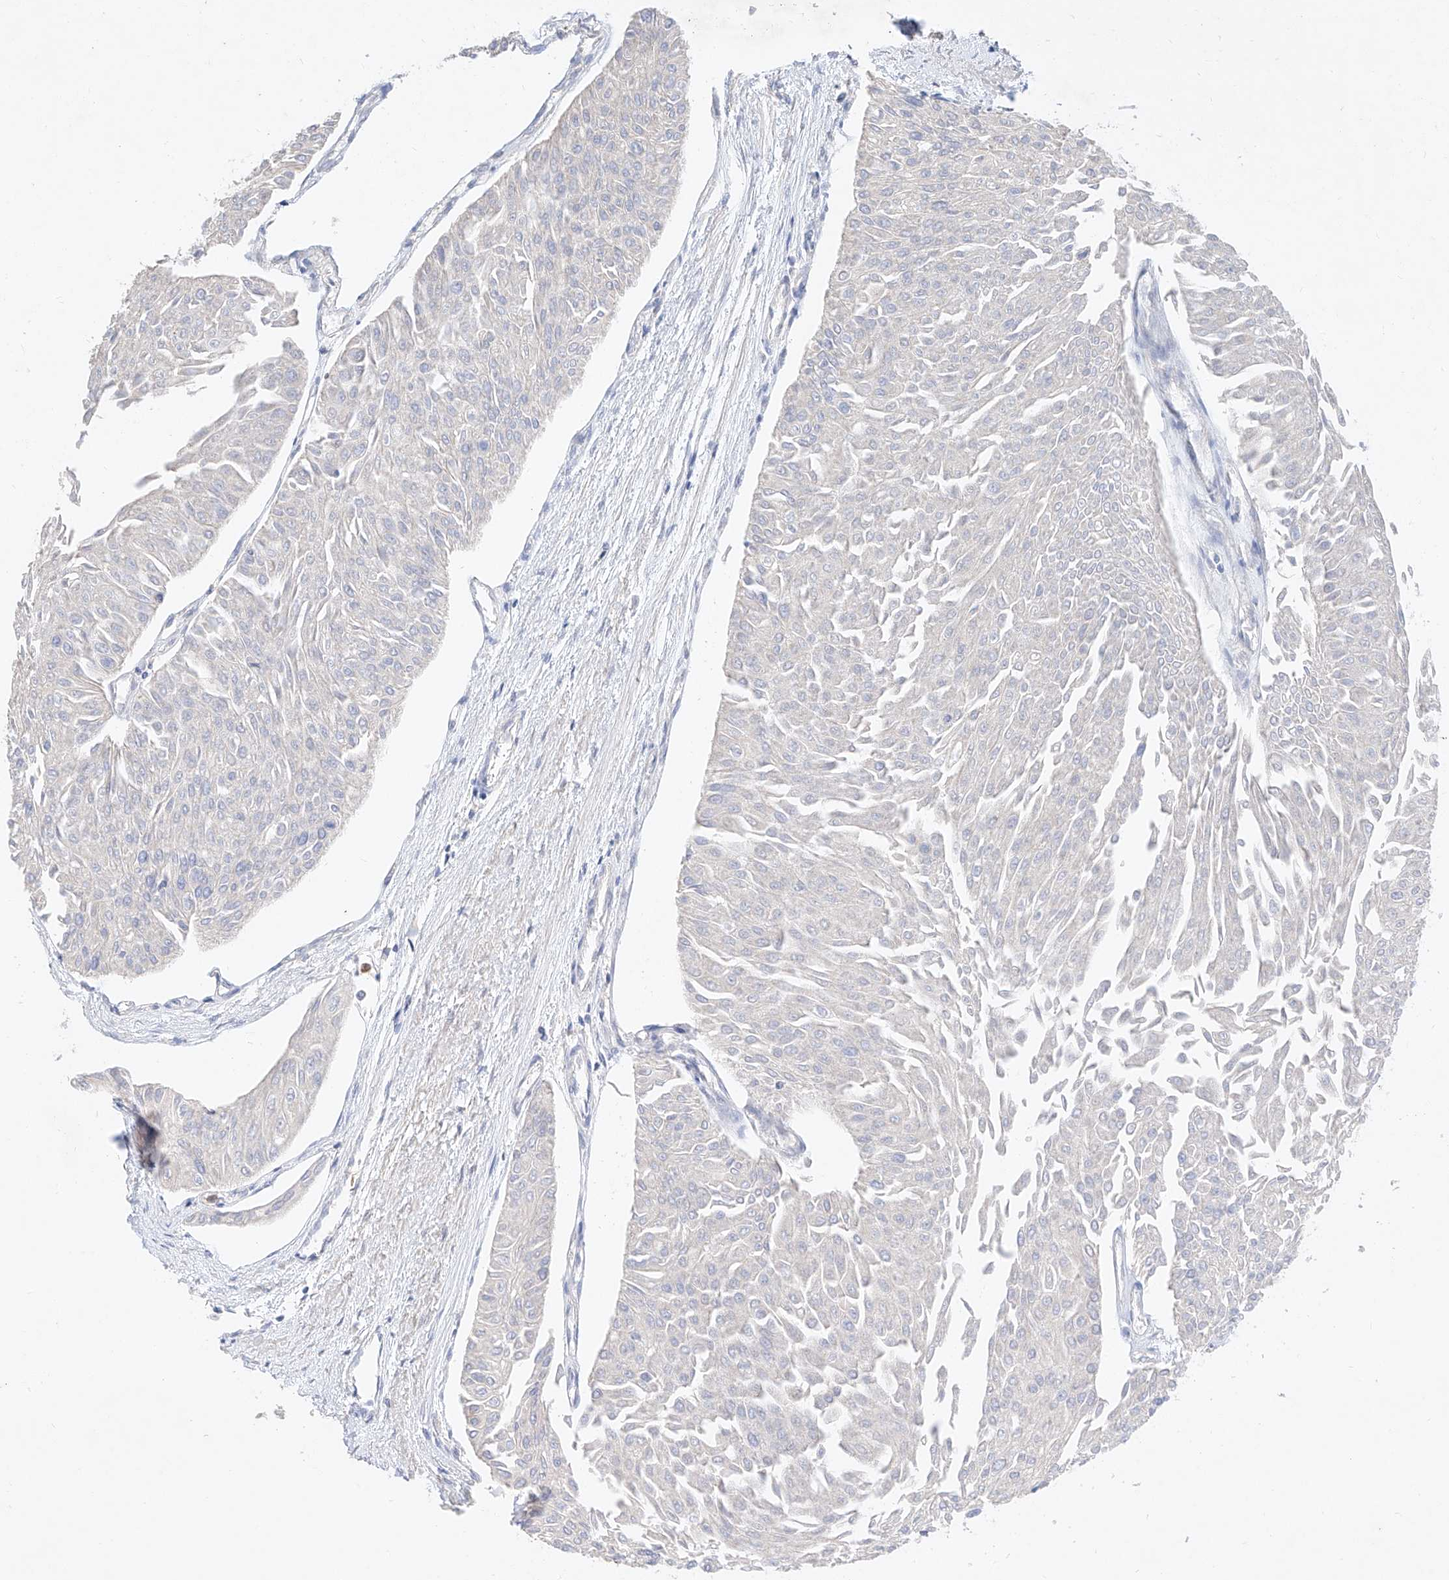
{"staining": {"intensity": "negative", "quantity": "none", "location": "none"}, "tissue": "urothelial cancer", "cell_type": "Tumor cells", "image_type": "cancer", "snomed": [{"axis": "morphology", "description": "Urothelial carcinoma, Low grade"}, {"axis": "topography", "description": "Urinary bladder"}], "caption": "This is an immunohistochemistry (IHC) photomicrograph of human low-grade urothelial carcinoma. There is no expression in tumor cells.", "gene": "KCNJ1", "patient": {"sex": "male", "age": 67}}